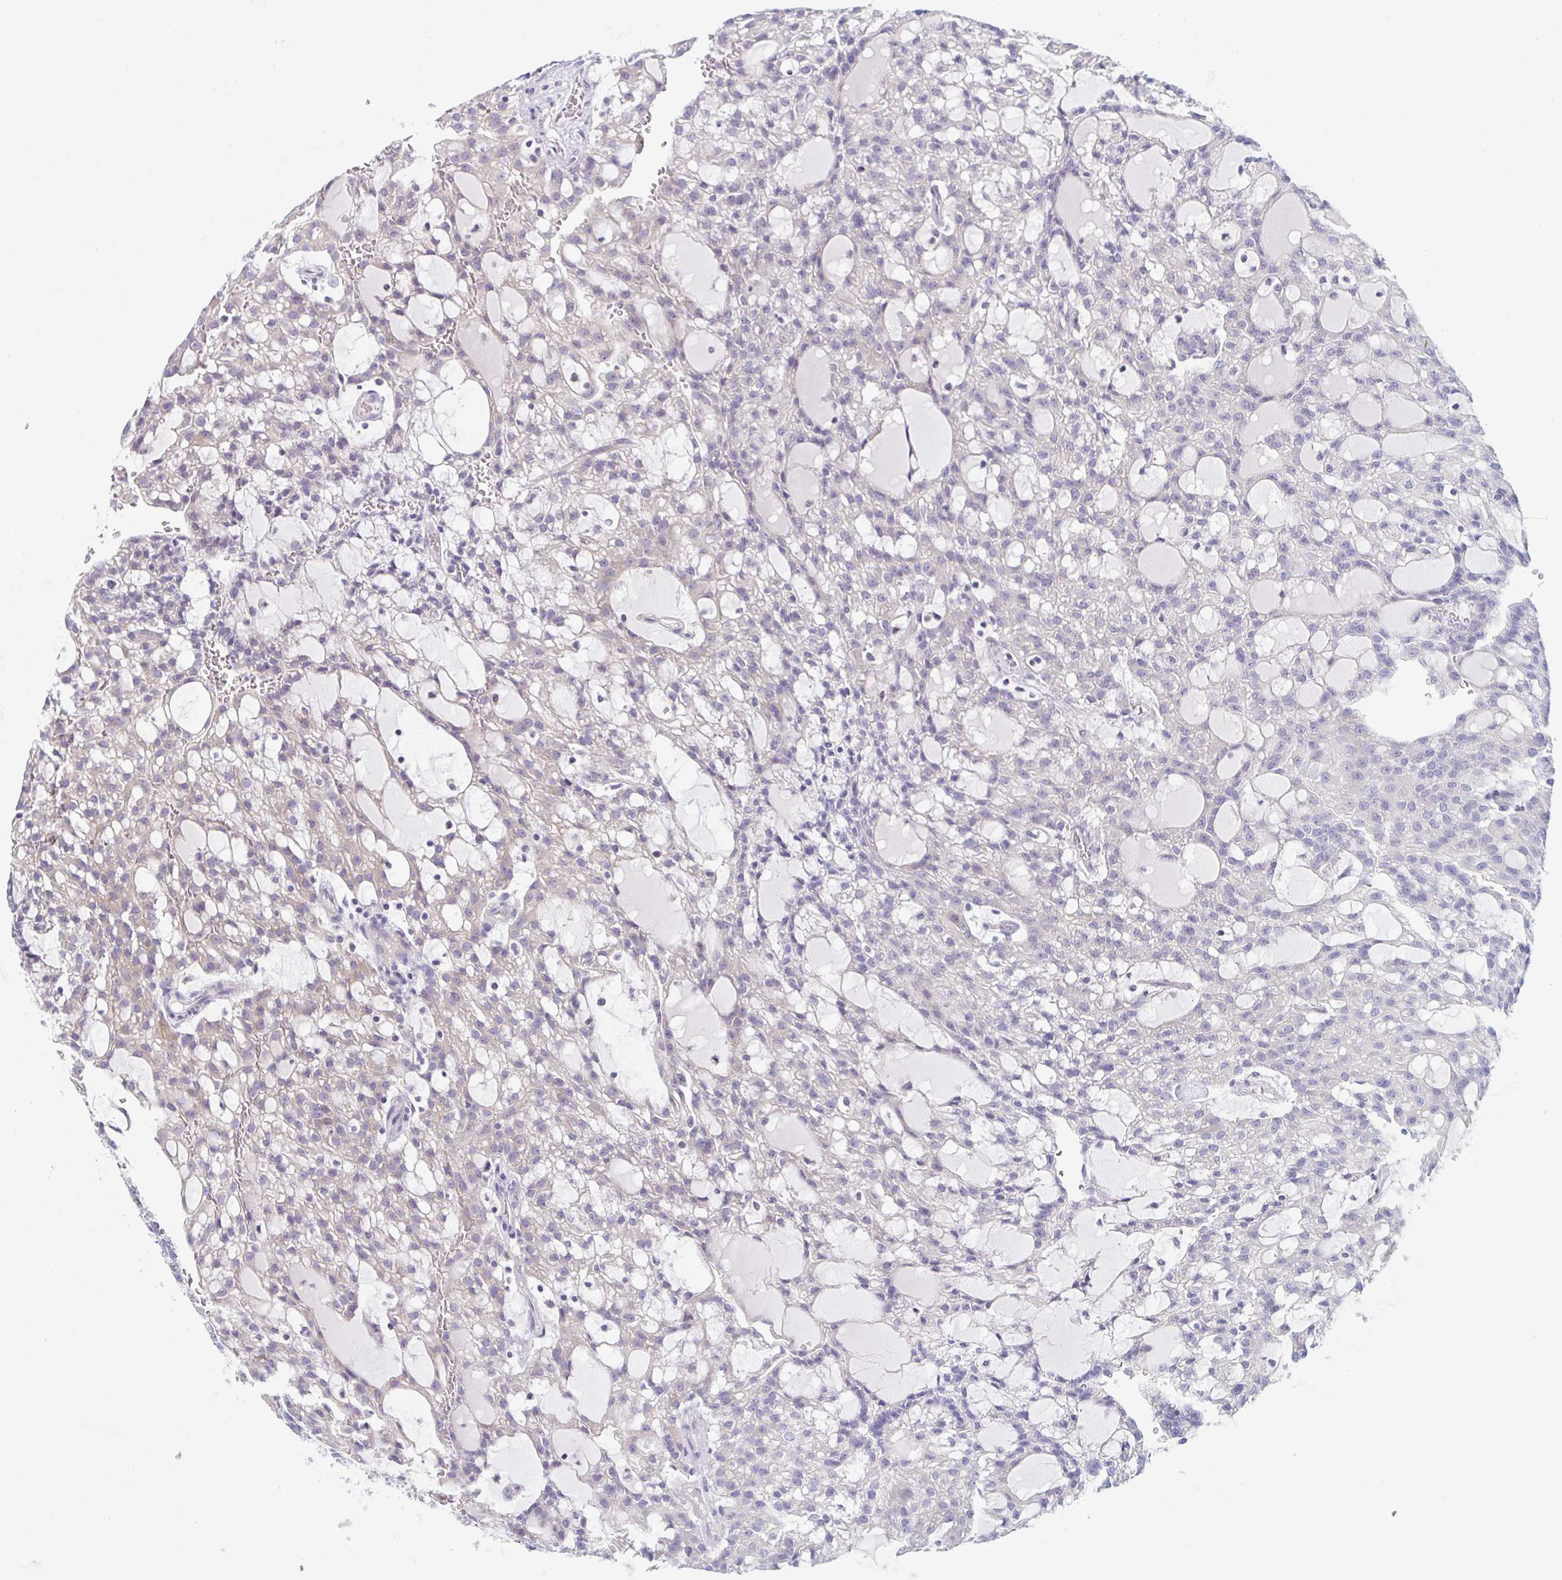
{"staining": {"intensity": "negative", "quantity": "none", "location": "none"}, "tissue": "renal cancer", "cell_type": "Tumor cells", "image_type": "cancer", "snomed": [{"axis": "morphology", "description": "Adenocarcinoma, NOS"}, {"axis": "topography", "description": "Kidney"}], "caption": "Human renal adenocarcinoma stained for a protein using immunohistochemistry (IHC) demonstrates no expression in tumor cells.", "gene": "NAA30", "patient": {"sex": "male", "age": 63}}